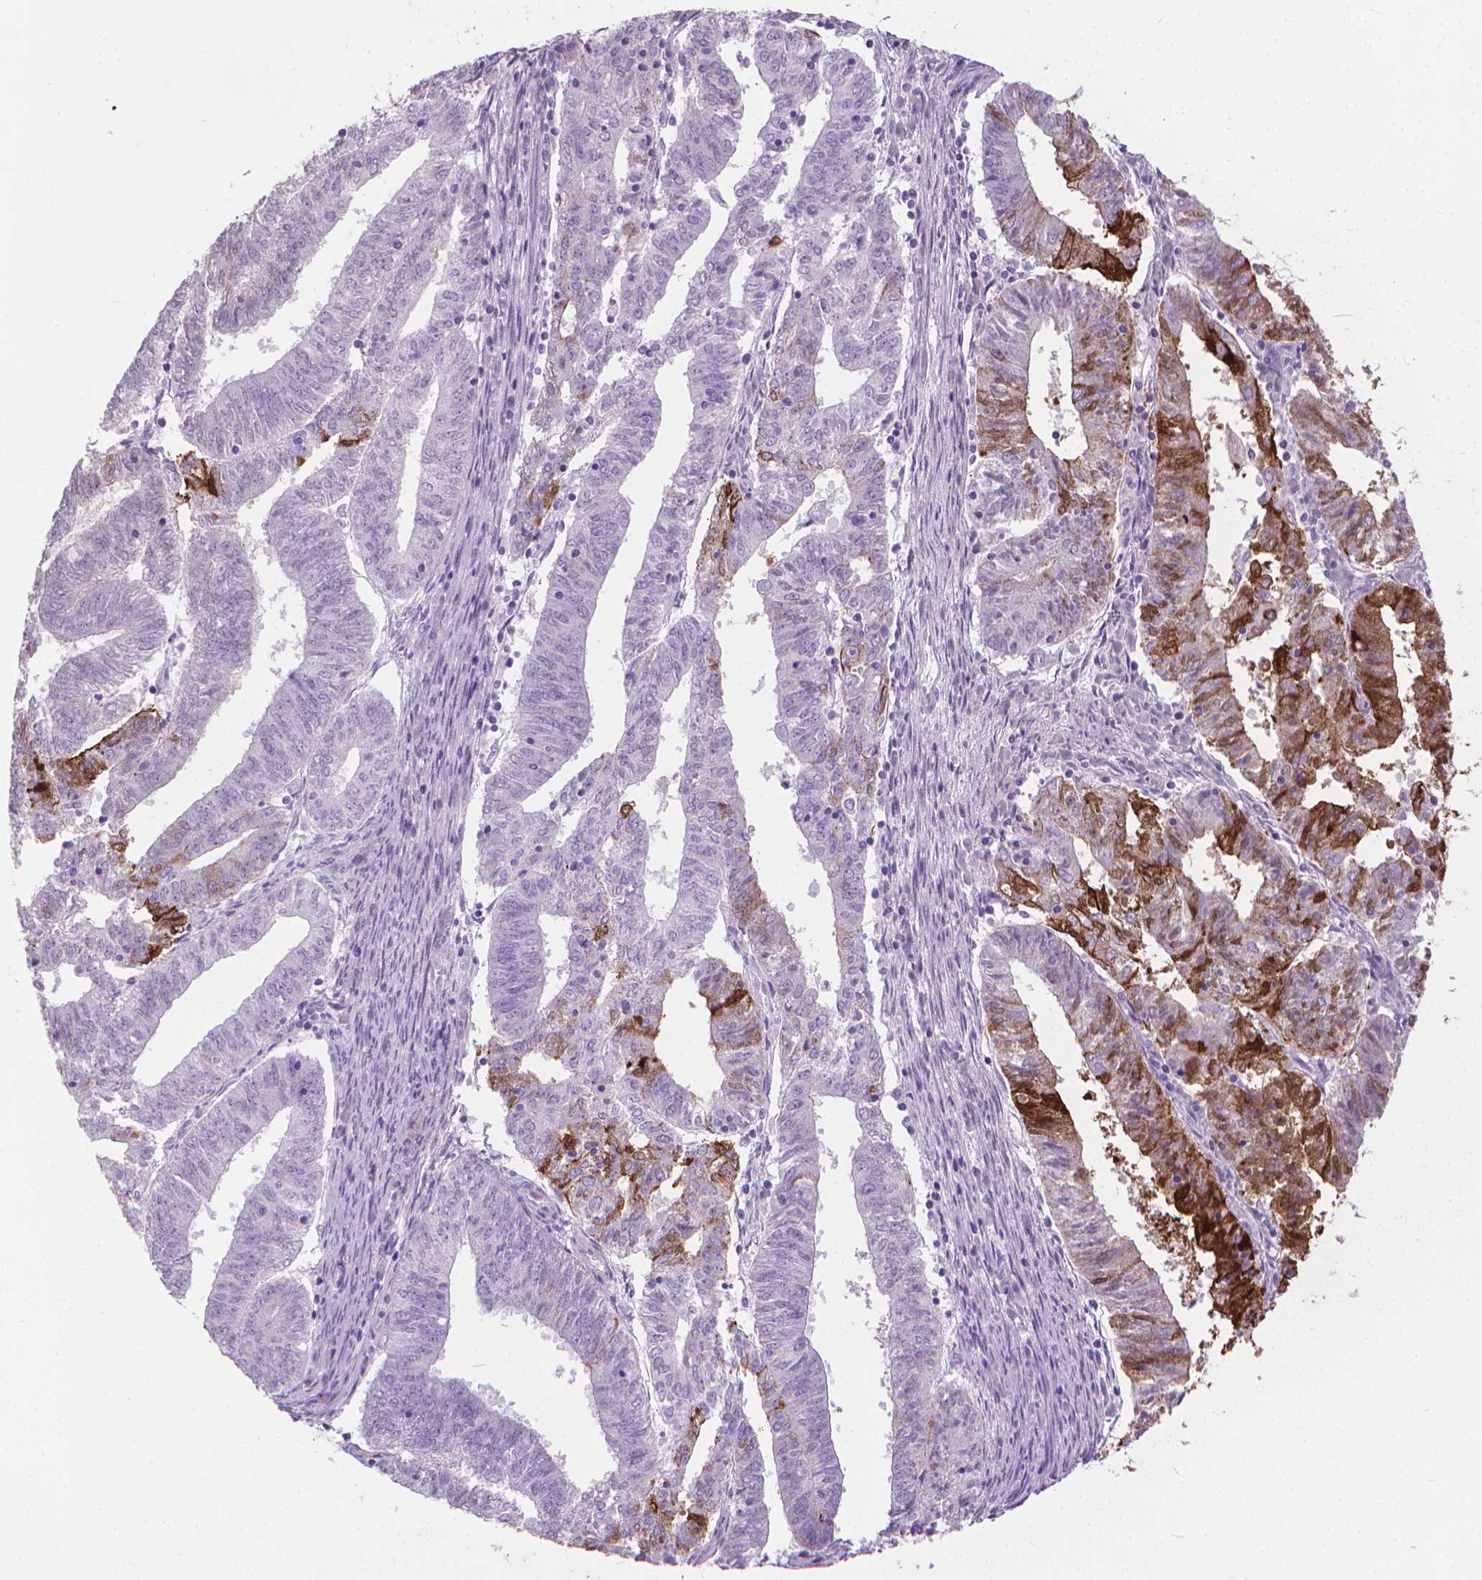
{"staining": {"intensity": "strong", "quantity": "25%-75%", "location": "cytoplasmic/membranous"}, "tissue": "endometrial cancer", "cell_type": "Tumor cells", "image_type": "cancer", "snomed": [{"axis": "morphology", "description": "Adenocarcinoma, NOS"}, {"axis": "topography", "description": "Endometrium"}], "caption": "The micrograph demonstrates a brown stain indicating the presence of a protein in the cytoplasmic/membranous of tumor cells in endometrial cancer. The staining was performed using DAB to visualize the protein expression in brown, while the nuclei were stained in blue with hematoxylin (Magnification: 20x).", "gene": "KRT5", "patient": {"sex": "female", "age": 82}}